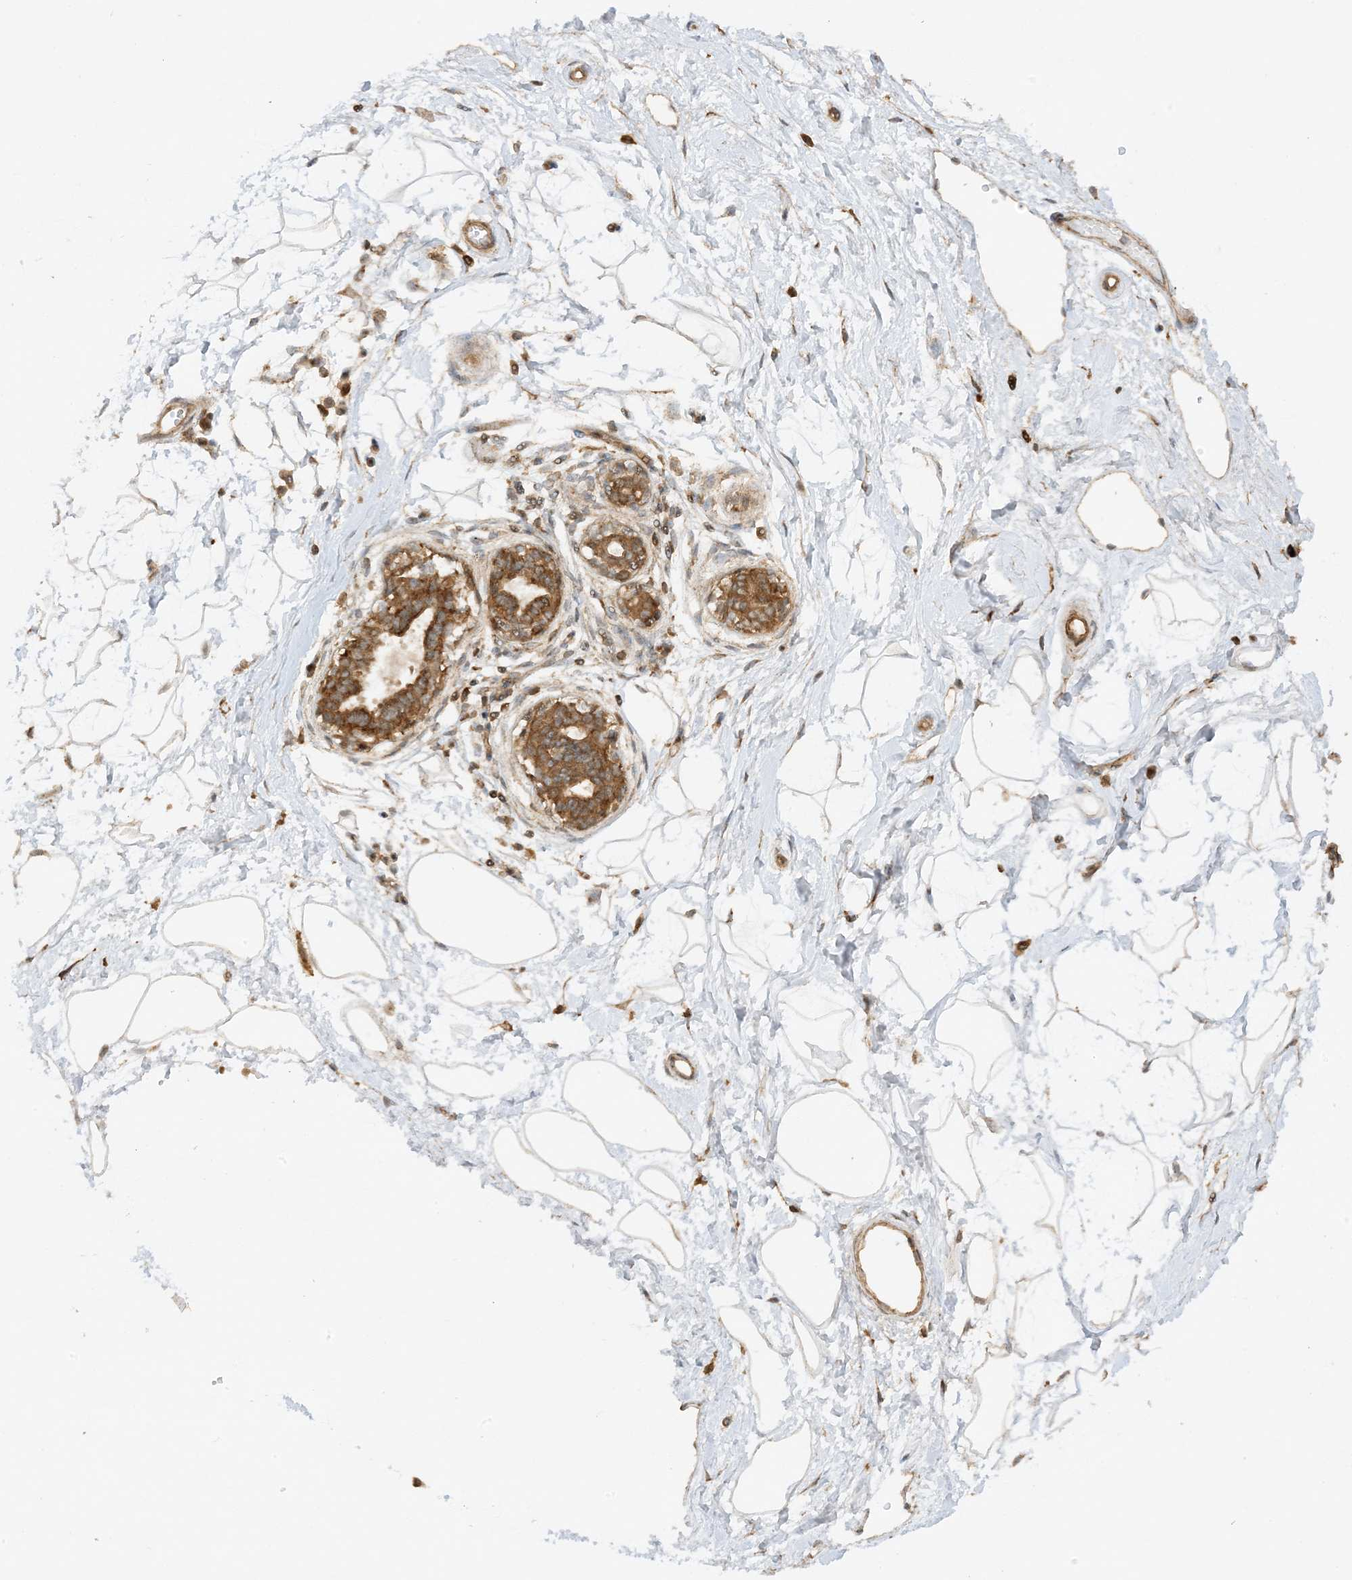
{"staining": {"intensity": "moderate", "quantity": ">75%", "location": "cytoplasmic/membranous"}, "tissue": "breast", "cell_type": "Adipocytes", "image_type": "normal", "snomed": [{"axis": "morphology", "description": "Normal tissue, NOS"}, {"axis": "topography", "description": "Breast"}], "caption": "About >75% of adipocytes in benign human breast reveal moderate cytoplasmic/membranous protein staining as visualized by brown immunohistochemical staining.", "gene": "XRN1", "patient": {"sex": "female", "age": 45}}